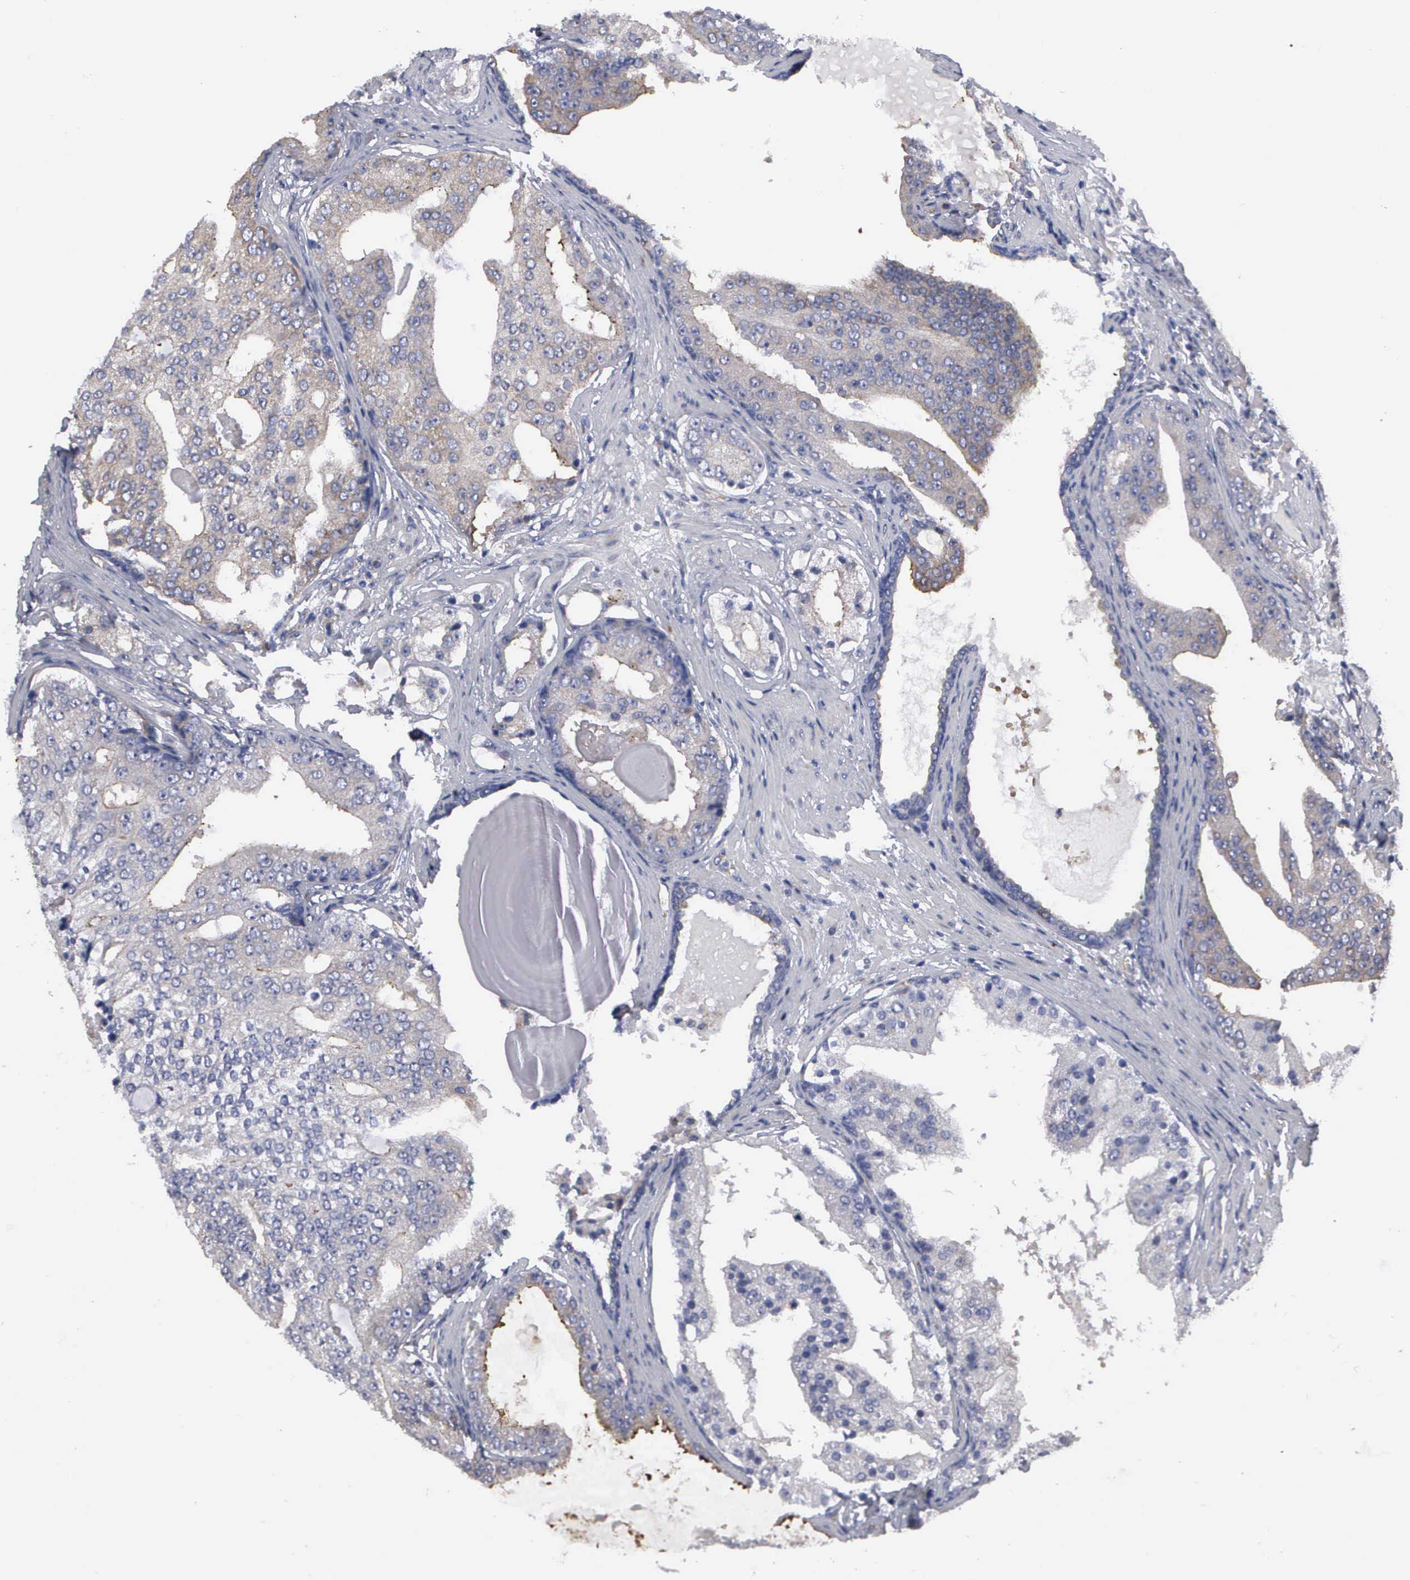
{"staining": {"intensity": "weak", "quantity": "<25%", "location": "cytoplasmic/membranous"}, "tissue": "prostate cancer", "cell_type": "Tumor cells", "image_type": "cancer", "snomed": [{"axis": "morphology", "description": "Adenocarcinoma, High grade"}, {"axis": "topography", "description": "Prostate"}], "caption": "A photomicrograph of human prostate cancer (adenocarcinoma (high-grade)) is negative for staining in tumor cells.", "gene": "RDX", "patient": {"sex": "male", "age": 68}}